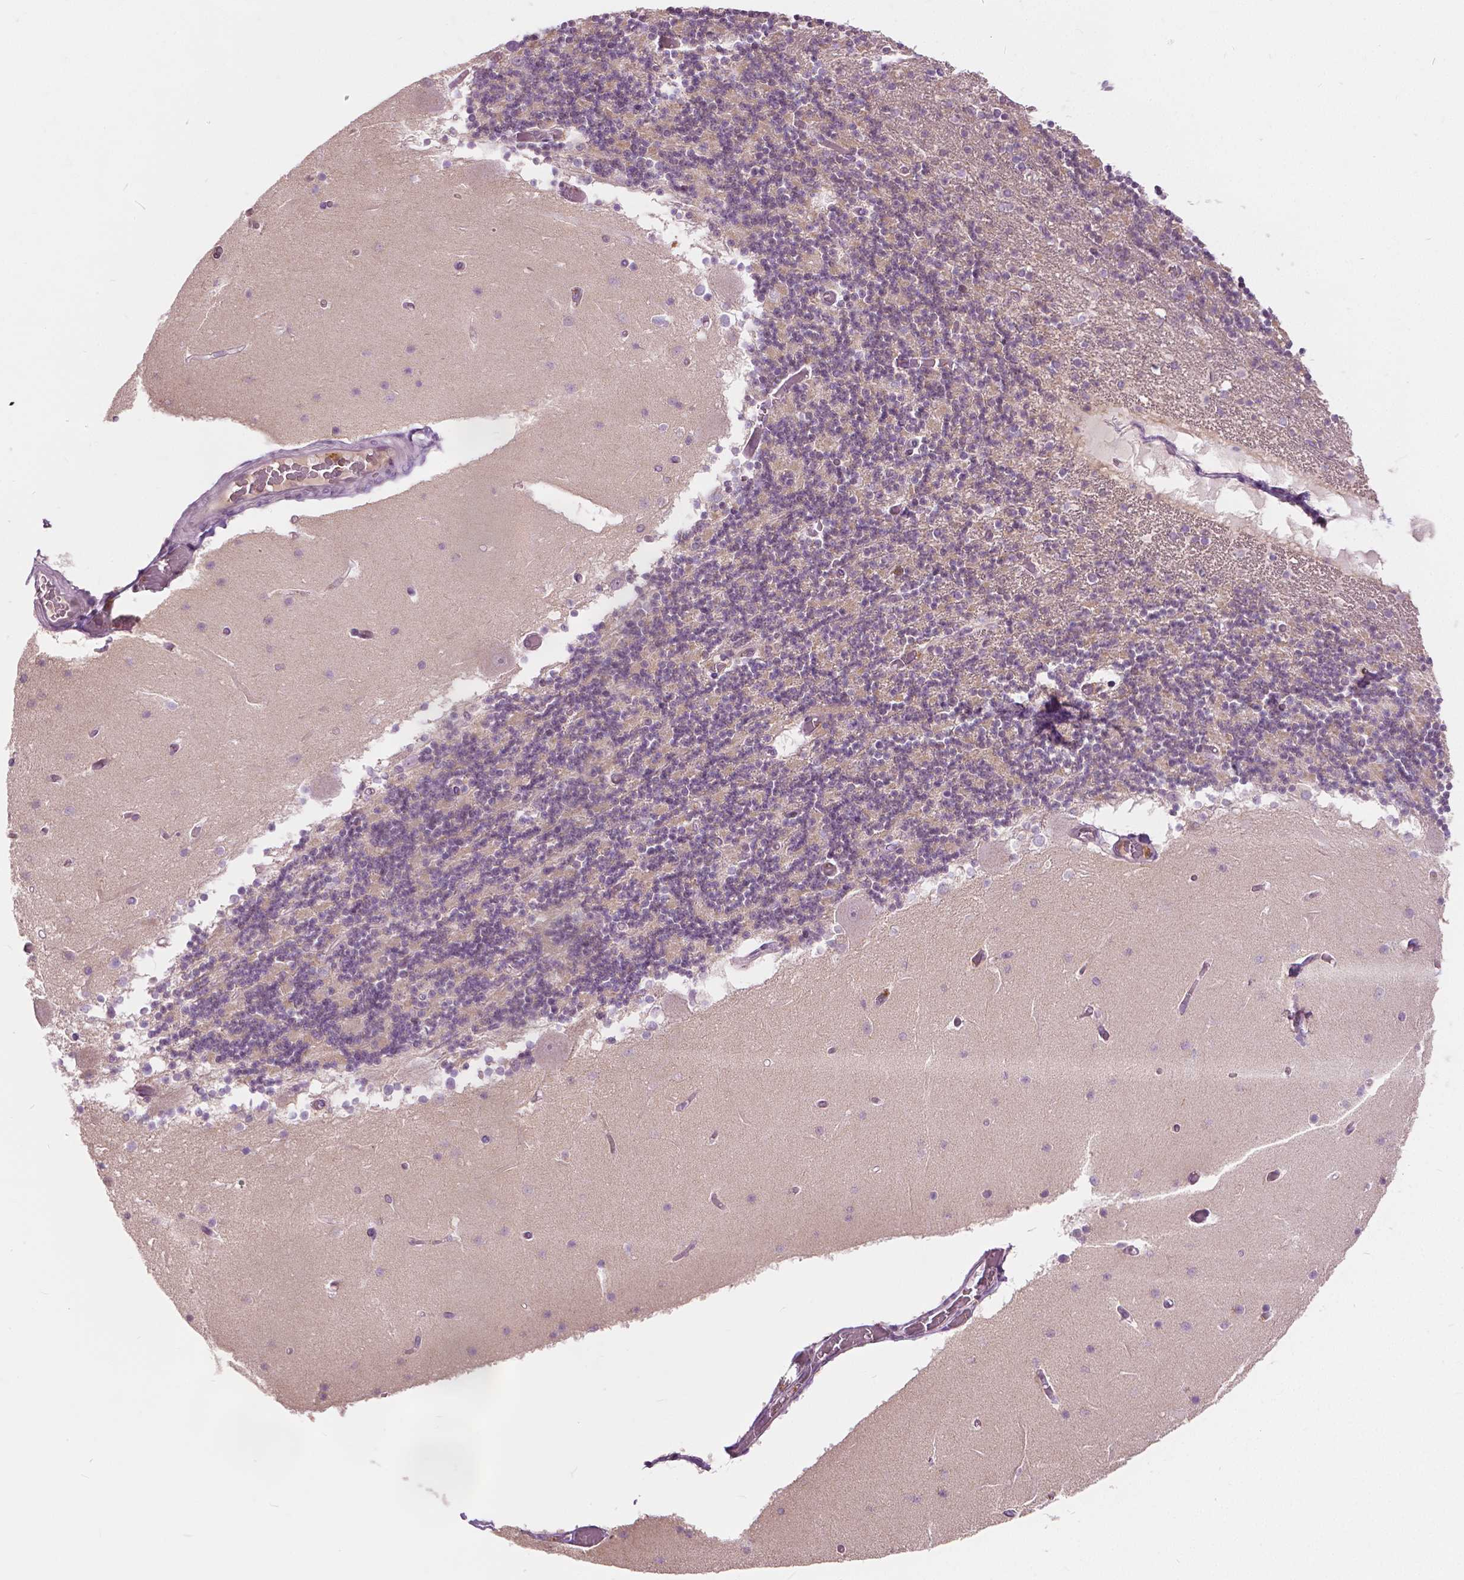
{"staining": {"intensity": "negative", "quantity": "none", "location": "none"}, "tissue": "cerebellum", "cell_type": "Cells in granular layer", "image_type": "normal", "snomed": [{"axis": "morphology", "description": "Normal tissue, NOS"}, {"axis": "topography", "description": "Cerebellum"}], "caption": "Cells in granular layer show no significant protein positivity in normal cerebellum. Brightfield microscopy of immunohistochemistry stained with DAB (3,3'-diaminobenzidine) (brown) and hematoxylin (blue), captured at high magnification.", "gene": "DLX6", "patient": {"sex": "female", "age": 28}}